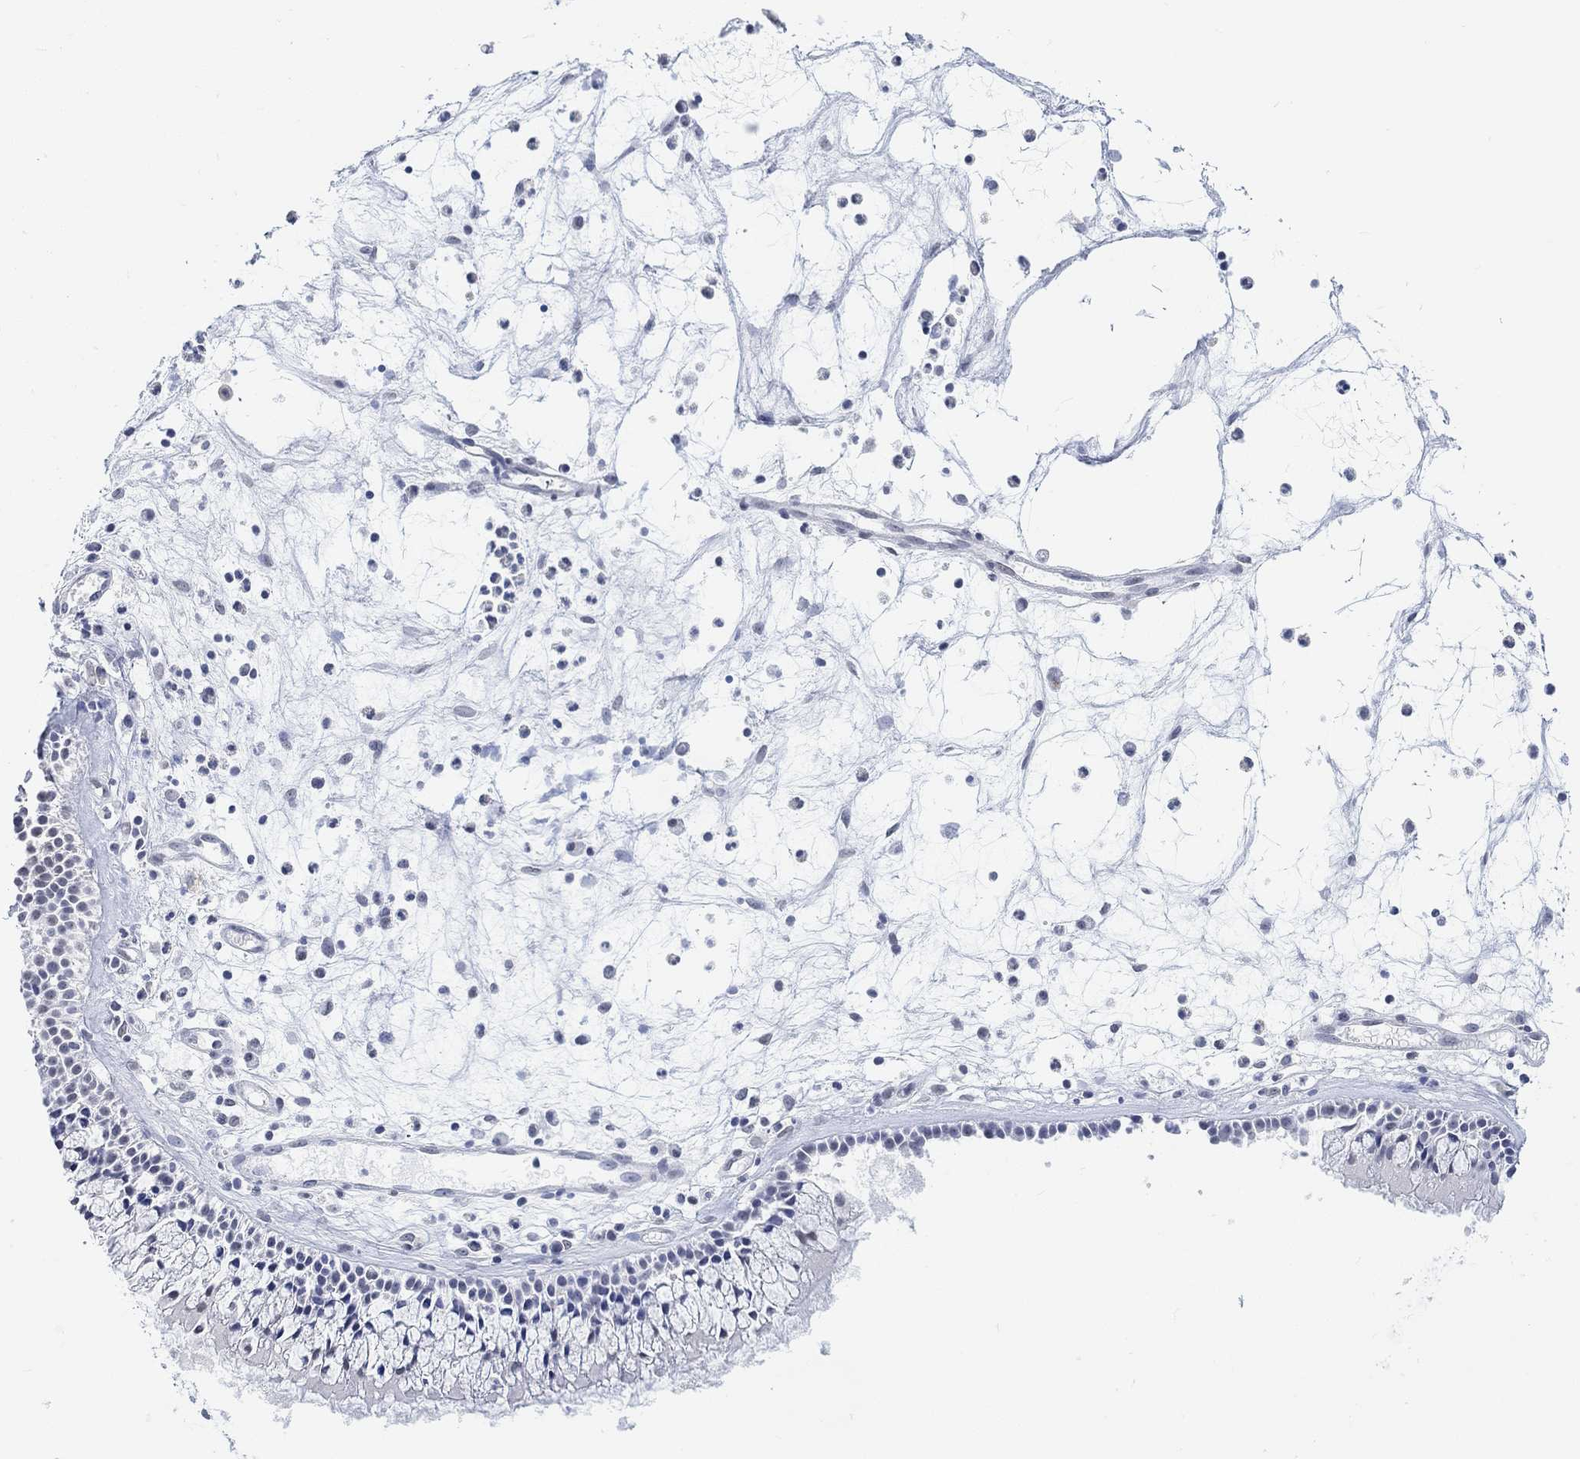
{"staining": {"intensity": "weak", "quantity": "<25%", "location": "nuclear"}, "tissue": "nasopharynx", "cell_type": "Respiratory epithelial cells", "image_type": "normal", "snomed": [{"axis": "morphology", "description": "Normal tissue, NOS"}, {"axis": "topography", "description": "Nasopharynx"}], "caption": "High power microscopy image of an IHC histopathology image of benign nasopharynx, revealing no significant positivity in respiratory epithelial cells.", "gene": "PURG", "patient": {"sex": "female", "age": 47}}